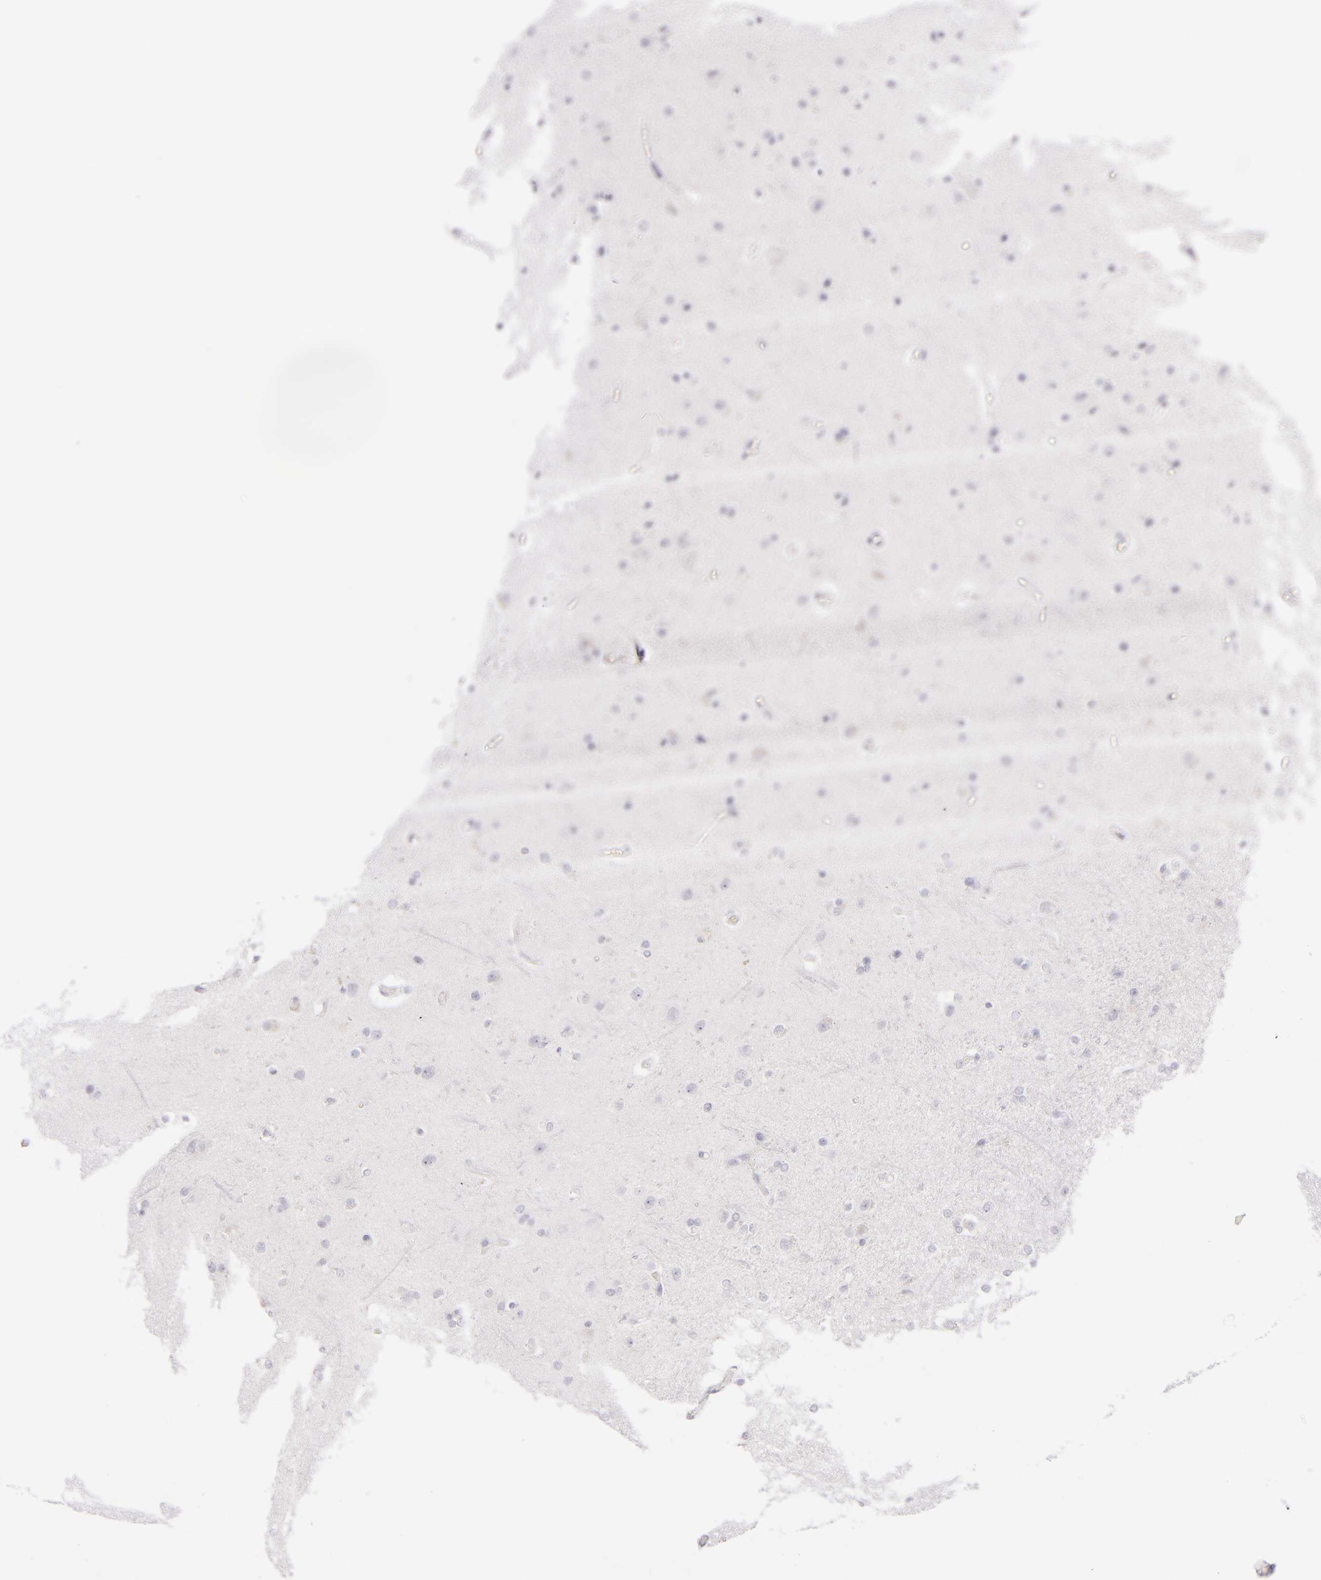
{"staining": {"intensity": "negative", "quantity": "none", "location": "none"}, "tissue": "cerebral cortex", "cell_type": "Endothelial cells", "image_type": "normal", "snomed": [{"axis": "morphology", "description": "Normal tissue, NOS"}, {"axis": "topography", "description": "Cerebral cortex"}], "caption": "Immunohistochemistry image of normal cerebral cortex: cerebral cortex stained with DAB (3,3'-diaminobenzidine) shows no significant protein expression in endothelial cells. (Stains: DAB IHC with hematoxylin counter stain, Microscopy: brightfield microscopy at high magnification).", "gene": "CD40", "patient": {"sex": "female", "age": 54}}